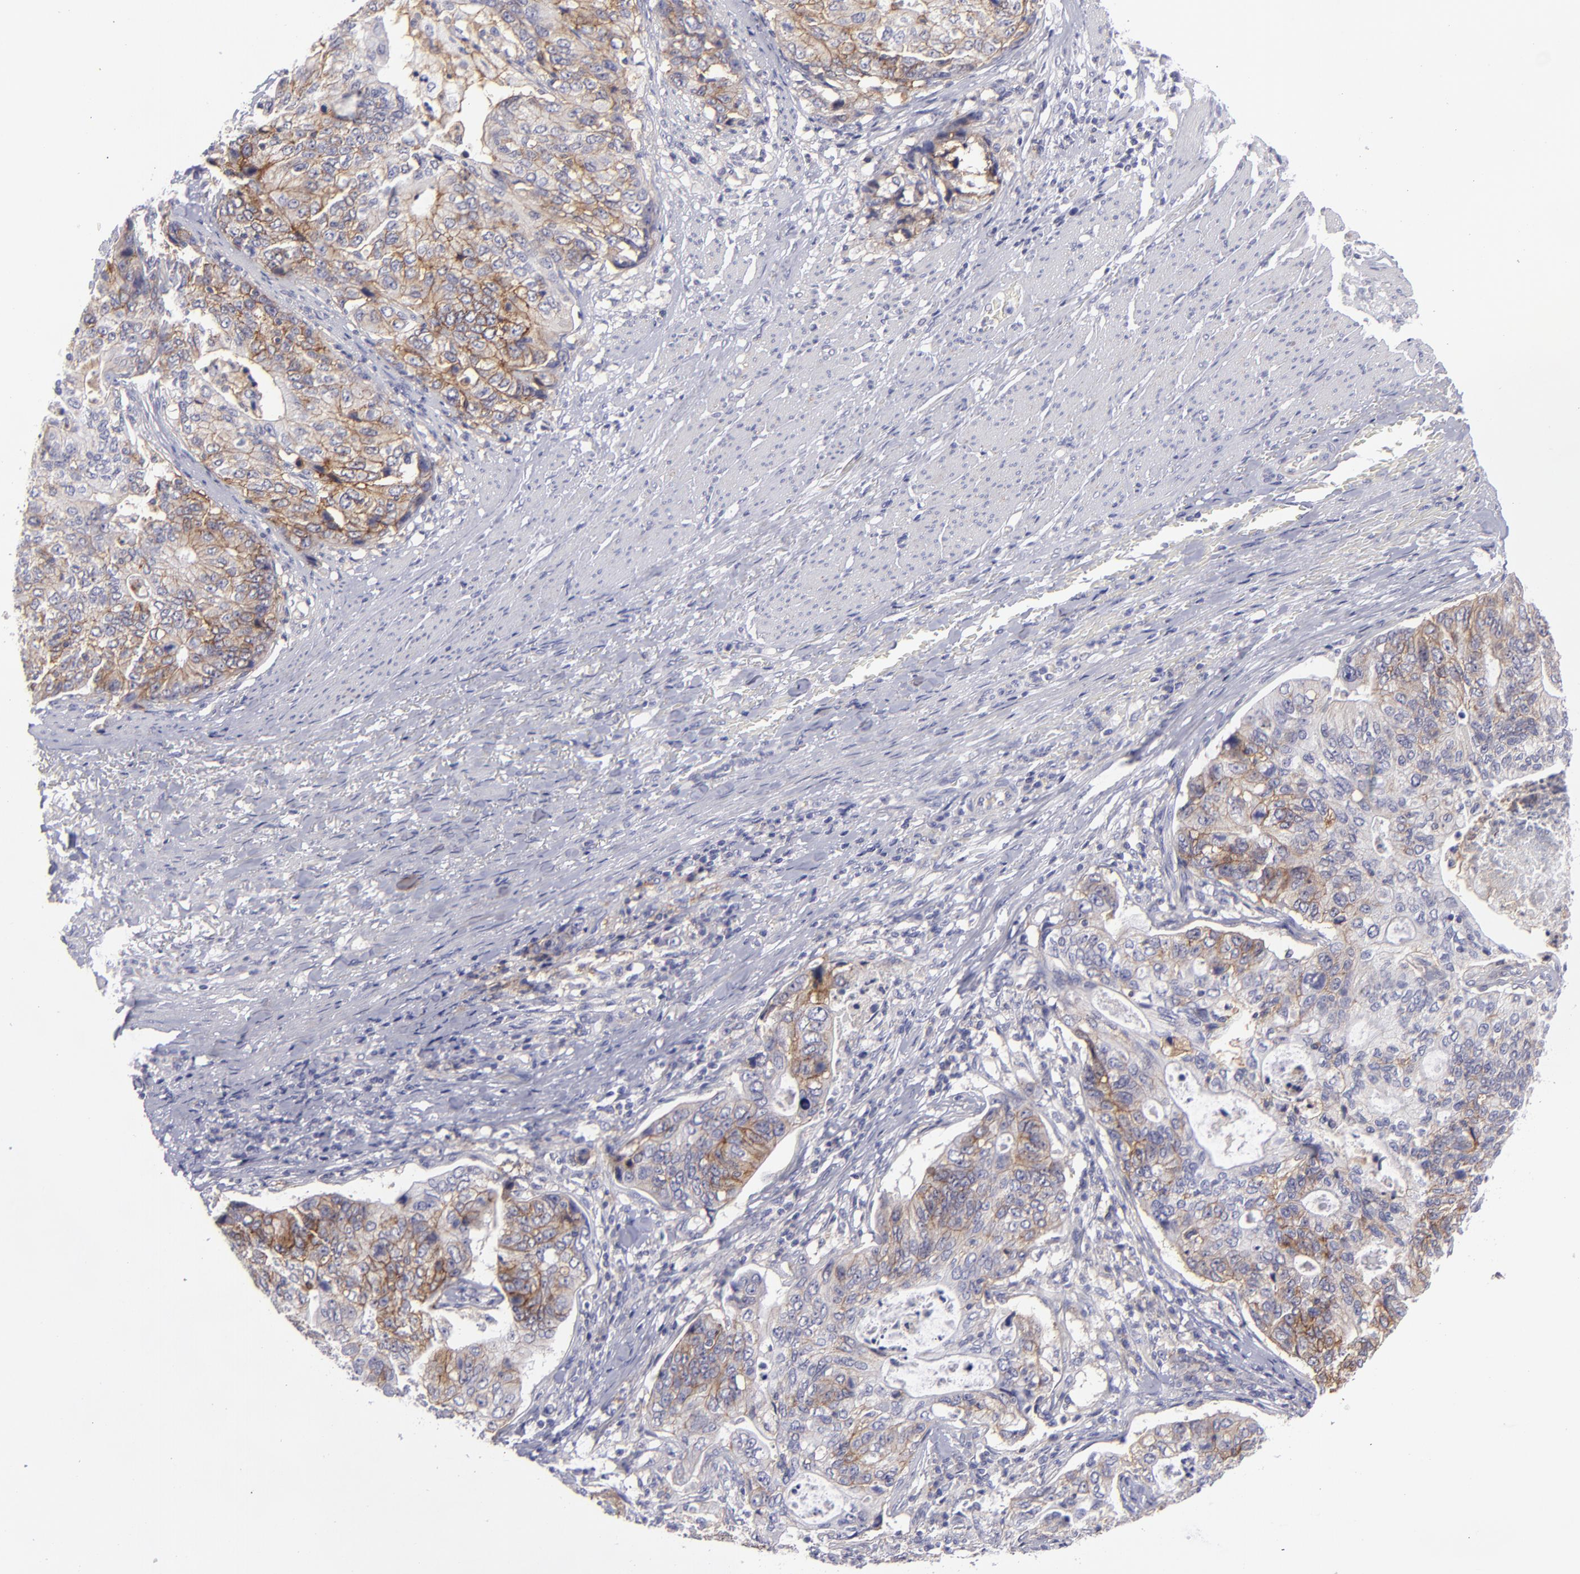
{"staining": {"intensity": "moderate", "quantity": "25%-75%", "location": "cytoplasmic/membranous"}, "tissue": "stomach cancer", "cell_type": "Tumor cells", "image_type": "cancer", "snomed": [{"axis": "morphology", "description": "Adenocarcinoma, NOS"}, {"axis": "topography", "description": "Esophagus"}, {"axis": "topography", "description": "Stomach"}], "caption": "A medium amount of moderate cytoplasmic/membranous expression is present in about 25%-75% of tumor cells in adenocarcinoma (stomach) tissue.", "gene": "BSG", "patient": {"sex": "male", "age": 74}}